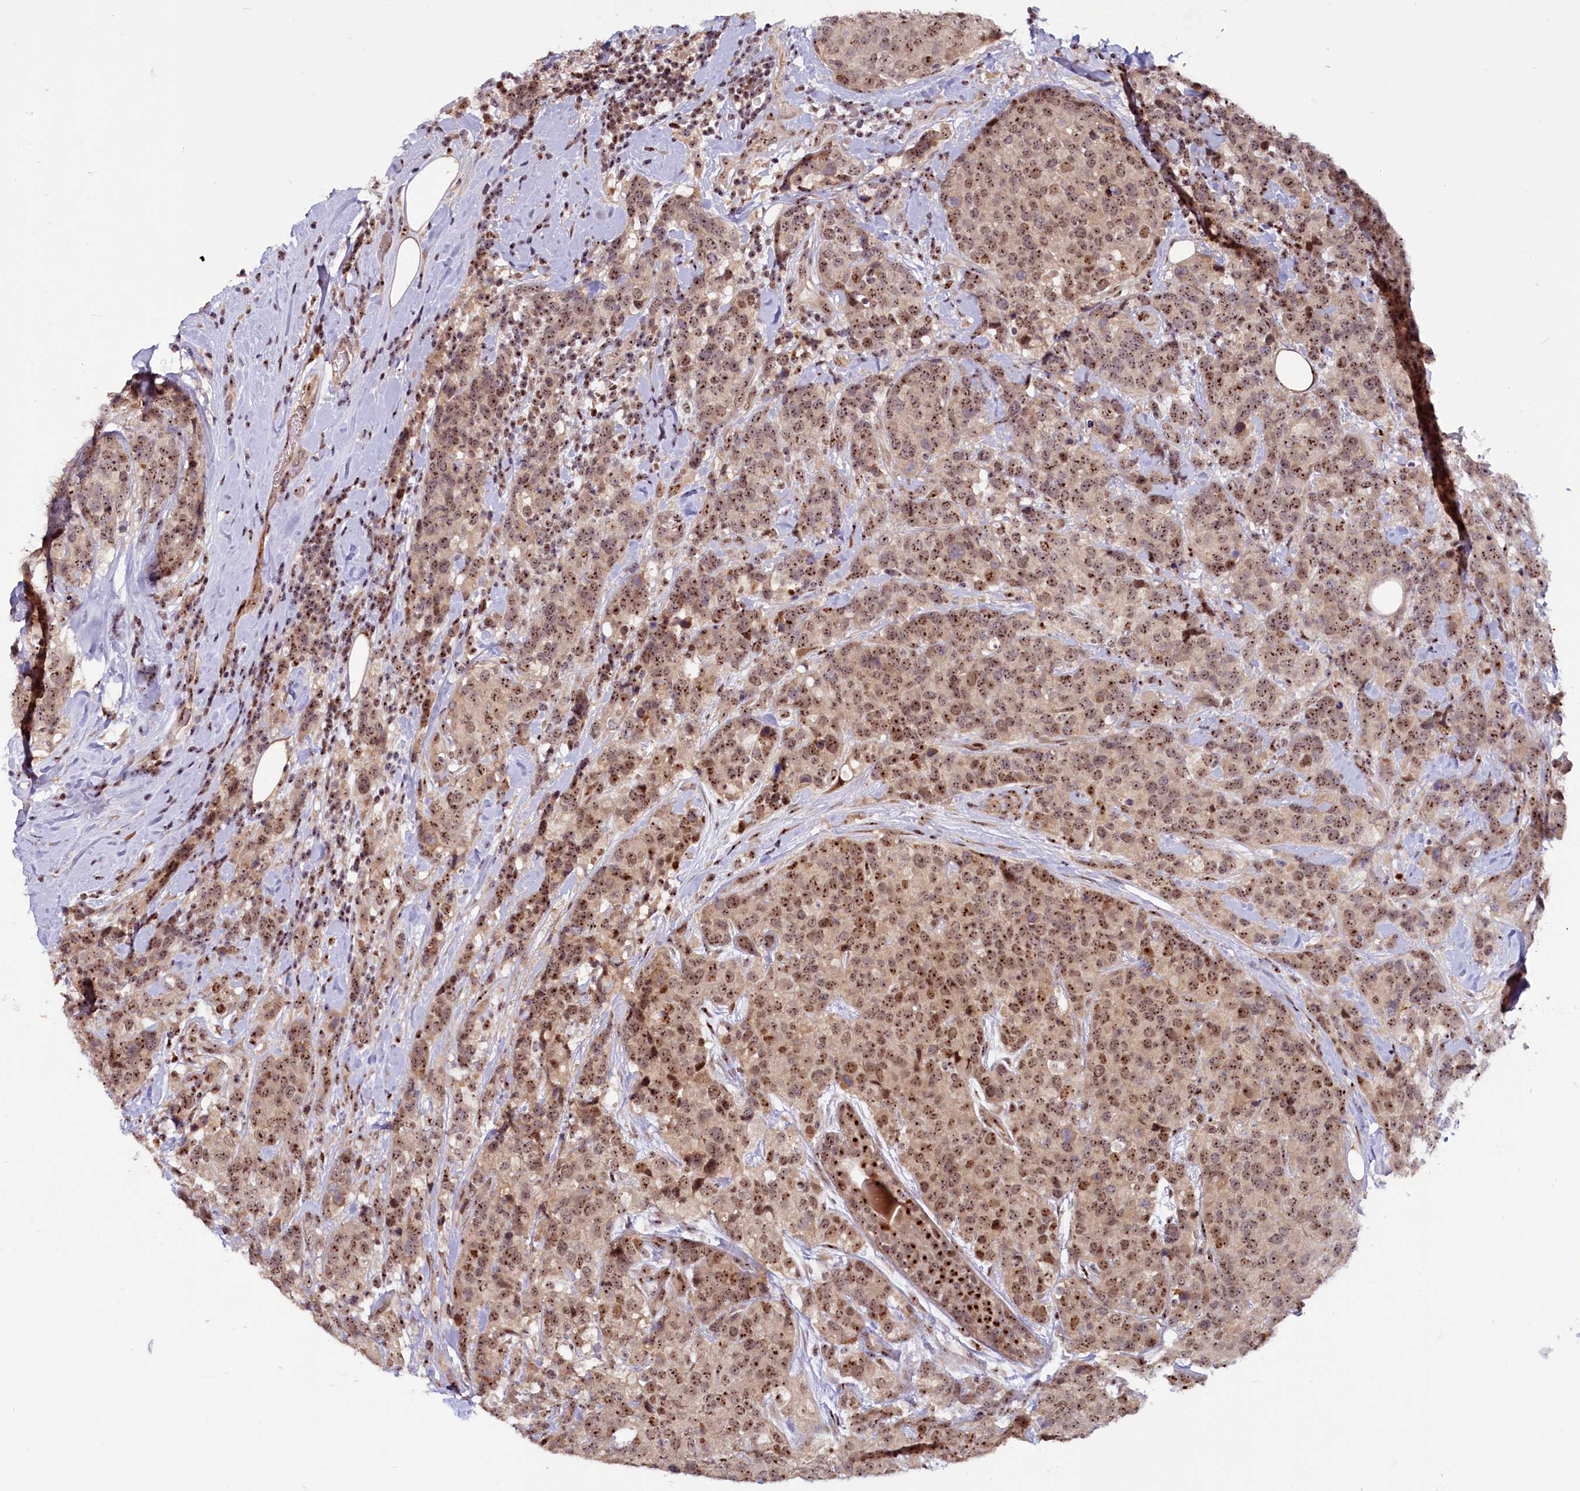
{"staining": {"intensity": "moderate", "quantity": ">75%", "location": "nuclear"}, "tissue": "breast cancer", "cell_type": "Tumor cells", "image_type": "cancer", "snomed": [{"axis": "morphology", "description": "Lobular carcinoma"}, {"axis": "topography", "description": "Breast"}], "caption": "A brown stain shows moderate nuclear staining of a protein in human breast lobular carcinoma tumor cells.", "gene": "TCOF1", "patient": {"sex": "female", "age": 59}}